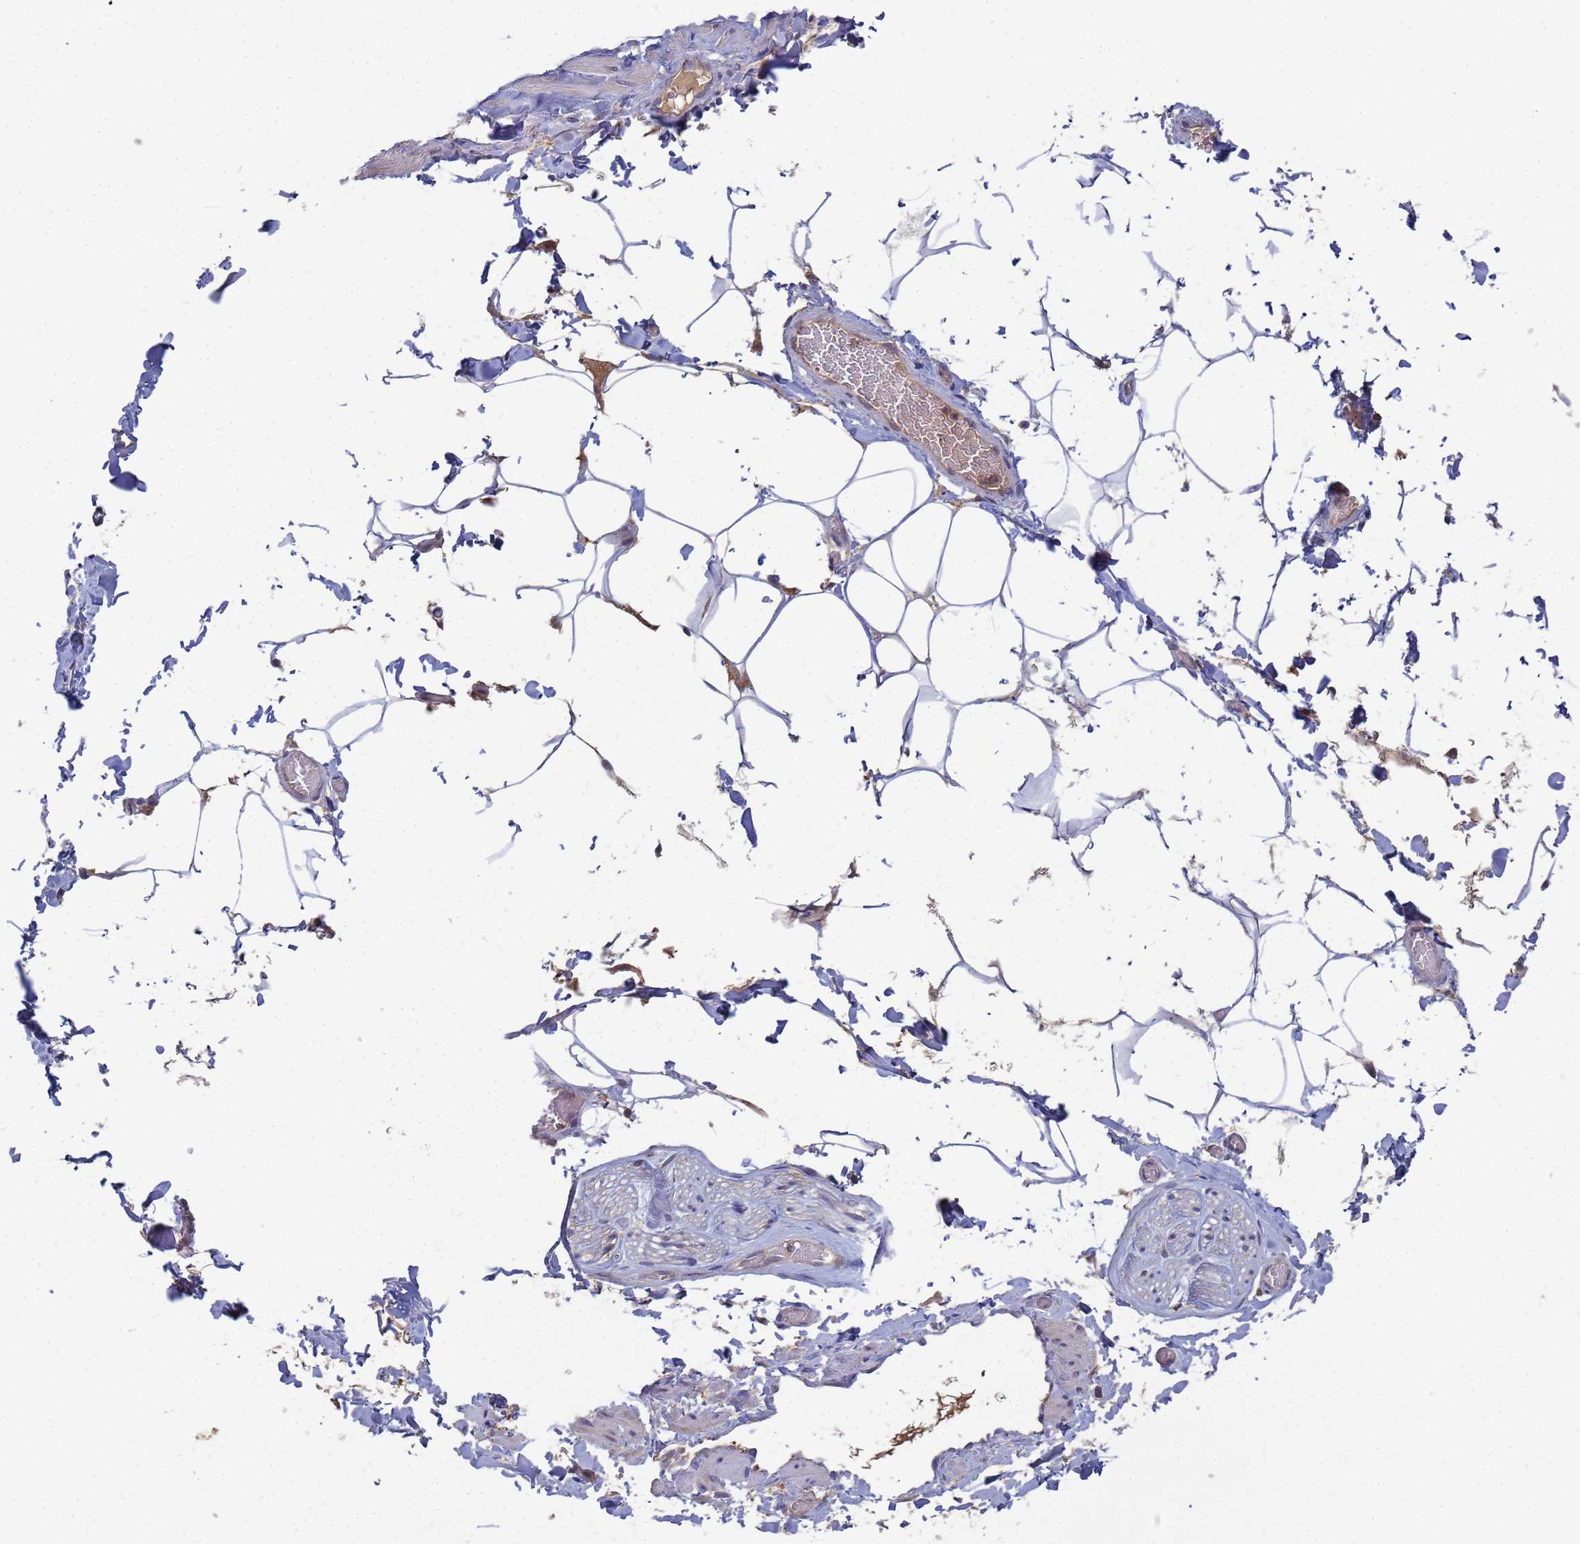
{"staining": {"intensity": "moderate", "quantity": "<25%", "location": "cytoplasmic/membranous"}, "tissue": "adipose tissue", "cell_type": "Adipocytes", "image_type": "normal", "snomed": [{"axis": "morphology", "description": "Normal tissue, NOS"}, {"axis": "topography", "description": "Soft tissue"}, {"axis": "topography", "description": "Adipose tissue"}, {"axis": "topography", "description": "Vascular tissue"}, {"axis": "topography", "description": "Peripheral nerve tissue"}], "caption": "Immunohistochemistry (IHC) of normal adipose tissue shows low levels of moderate cytoplasmic/membranous positivity in approximately <25% of adipocytes.", "gene": "SHARPIN", "patient": {"sex": "male", "age": 46}}